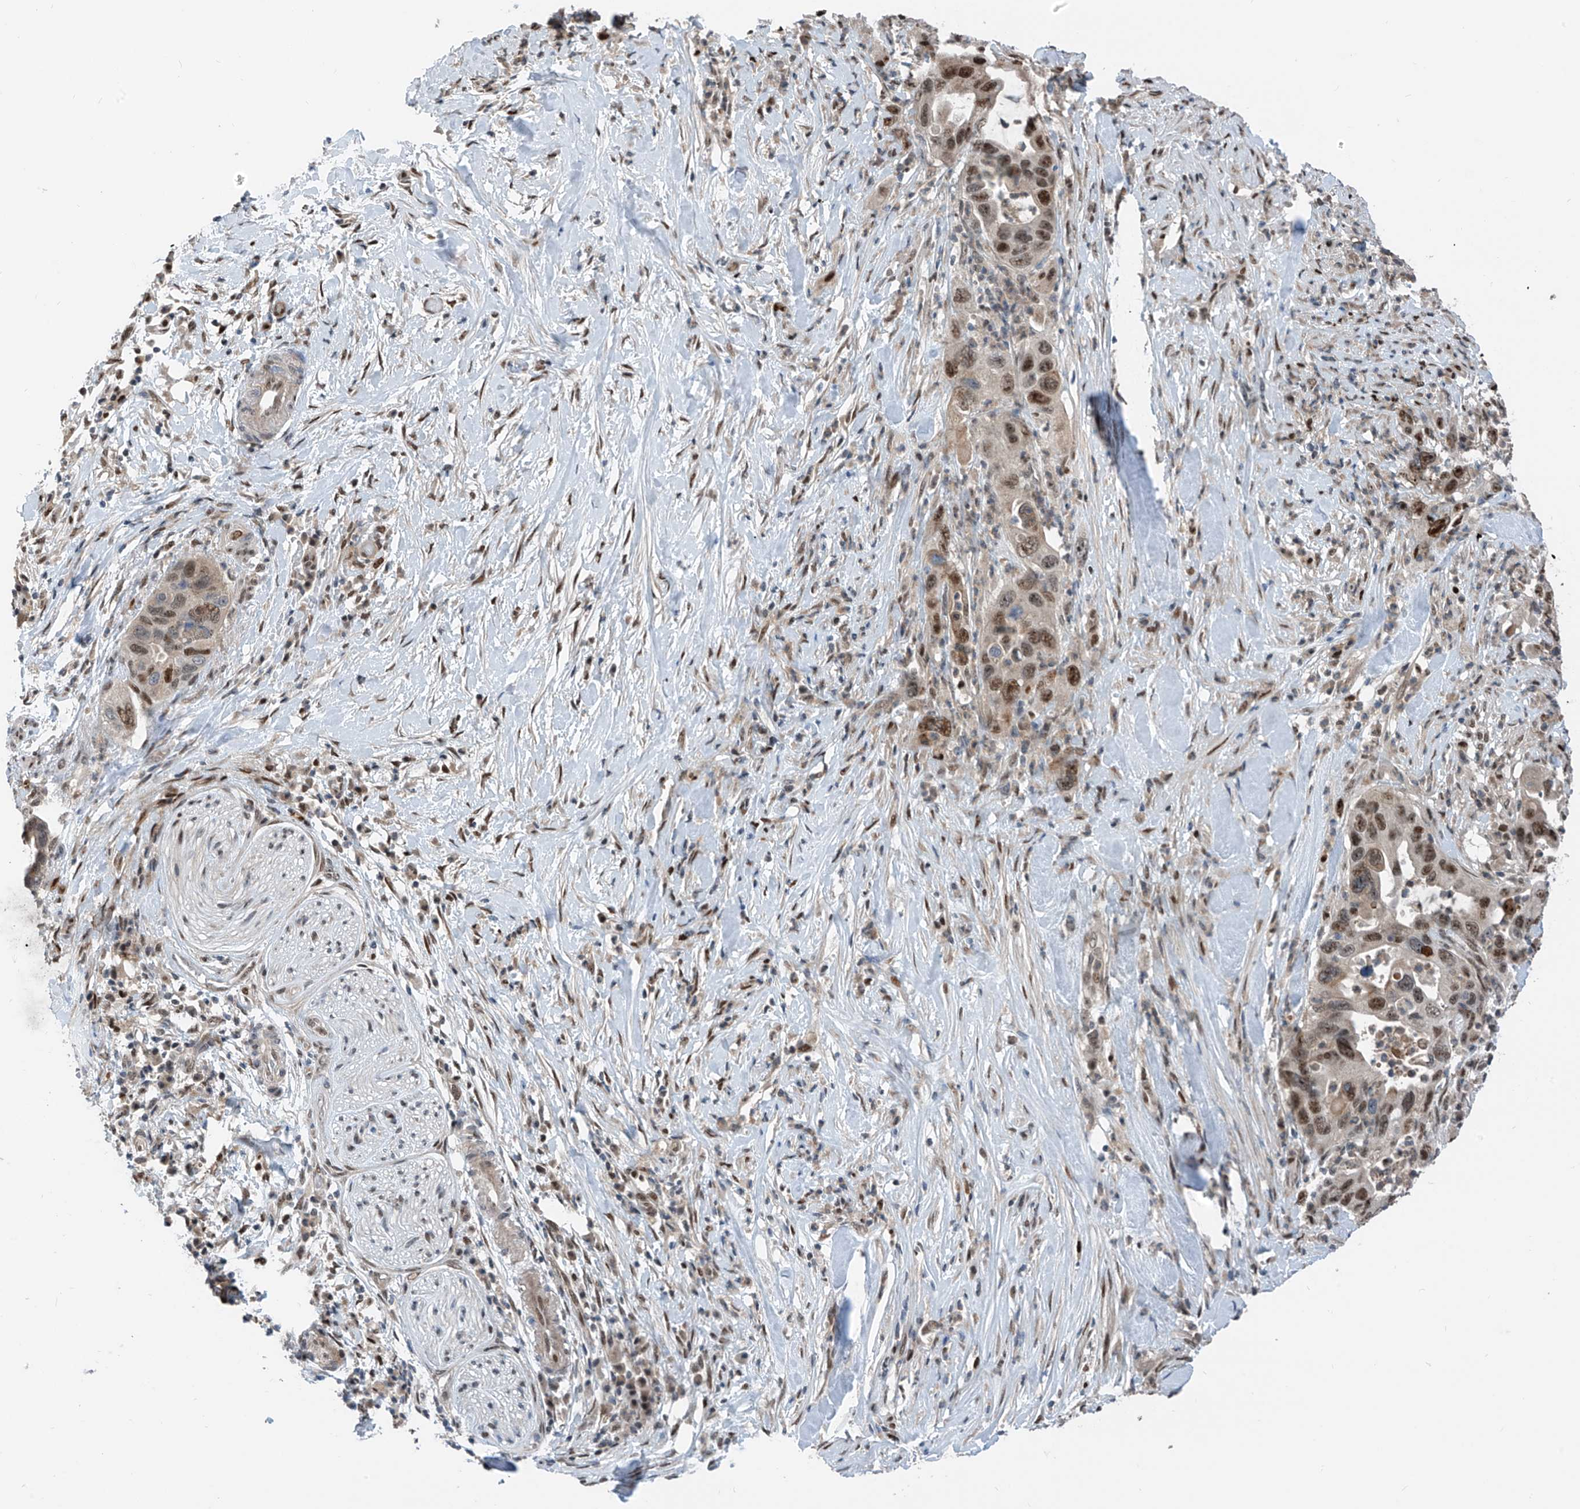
{"staining": {"intensity": "moderate", "quantity": ">75%", "location": "nuclear"}, "tissue": "pancreatic cancer", "cell_type": "Tumor cells", "image_type": "cancer", "snomed": [{"axis": "morphology", "description": "Adenocarcinoma, NOS"}, {"axis": "topography", "description": "Pancreas"}], "caption": "Pancreatic adenocarcinoma was stained to show a protein in brown. There is medium levels of moderate nuclear staining in approximately >75% of tumor cells. Immunohistochemistry stains the protein in brown and the nuclei are stained blue.", "gene": "RBP7", "patient": {"sex": "female", "age": 71}}